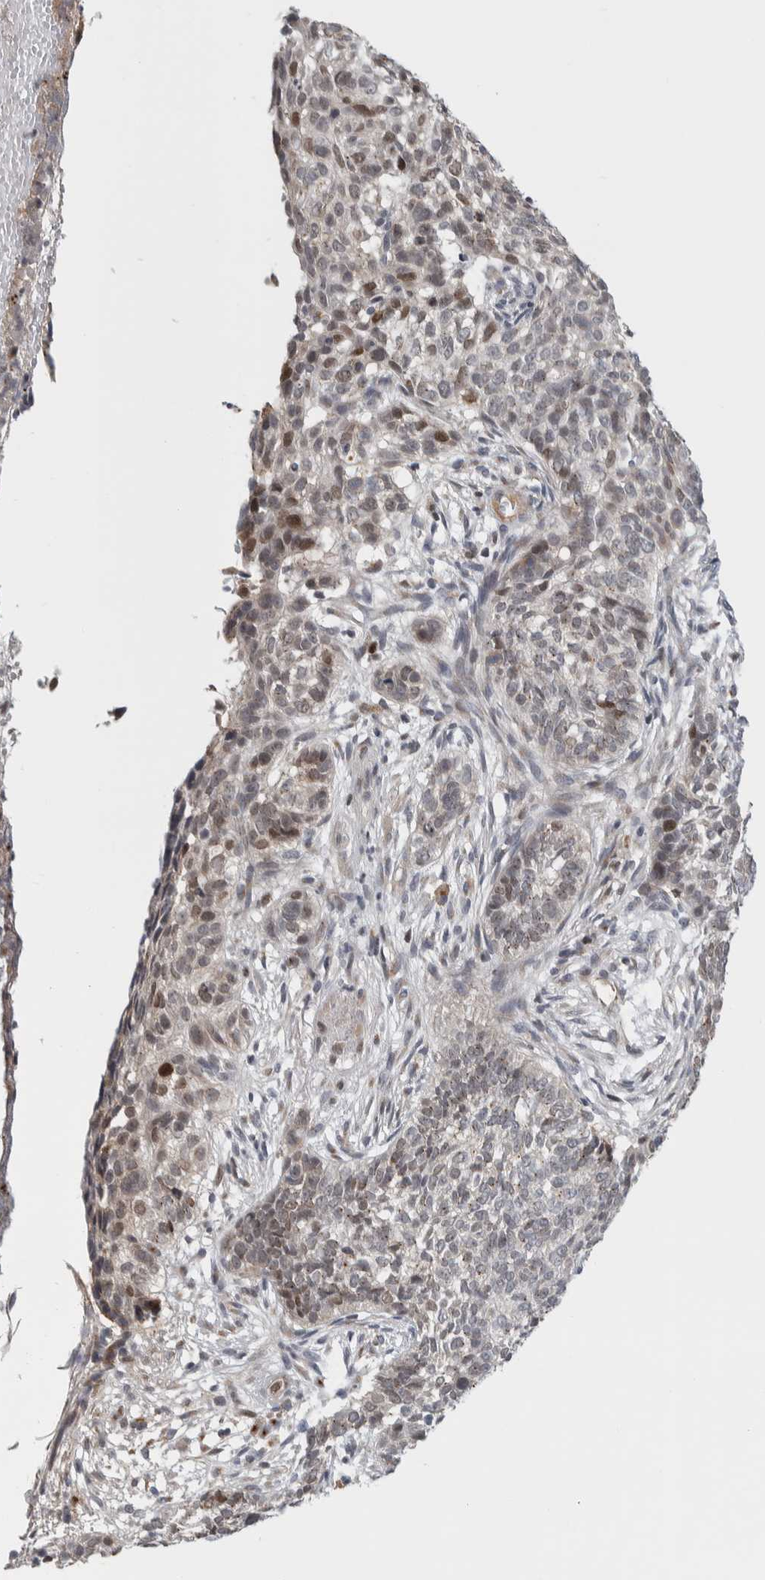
{"staining": {"intensity": "weak", "quantity": "25%-75%", "location": "nuclear"}, "tissue": "skin cancer", "cell_type": "Tumor cells", "image_type": "cancer", "snomed": [{"axis": "morphology", "description": "Basal cell carcinoma"}, {"axis": "topography", "description": "Skin"}], "caption": "An image of human skin basal cell carcinoma stained for a protein shows weak nuclear brown staining in tumor cells.", "gene": "MSL1", "patient": {"sex": "male", "age": 85}}